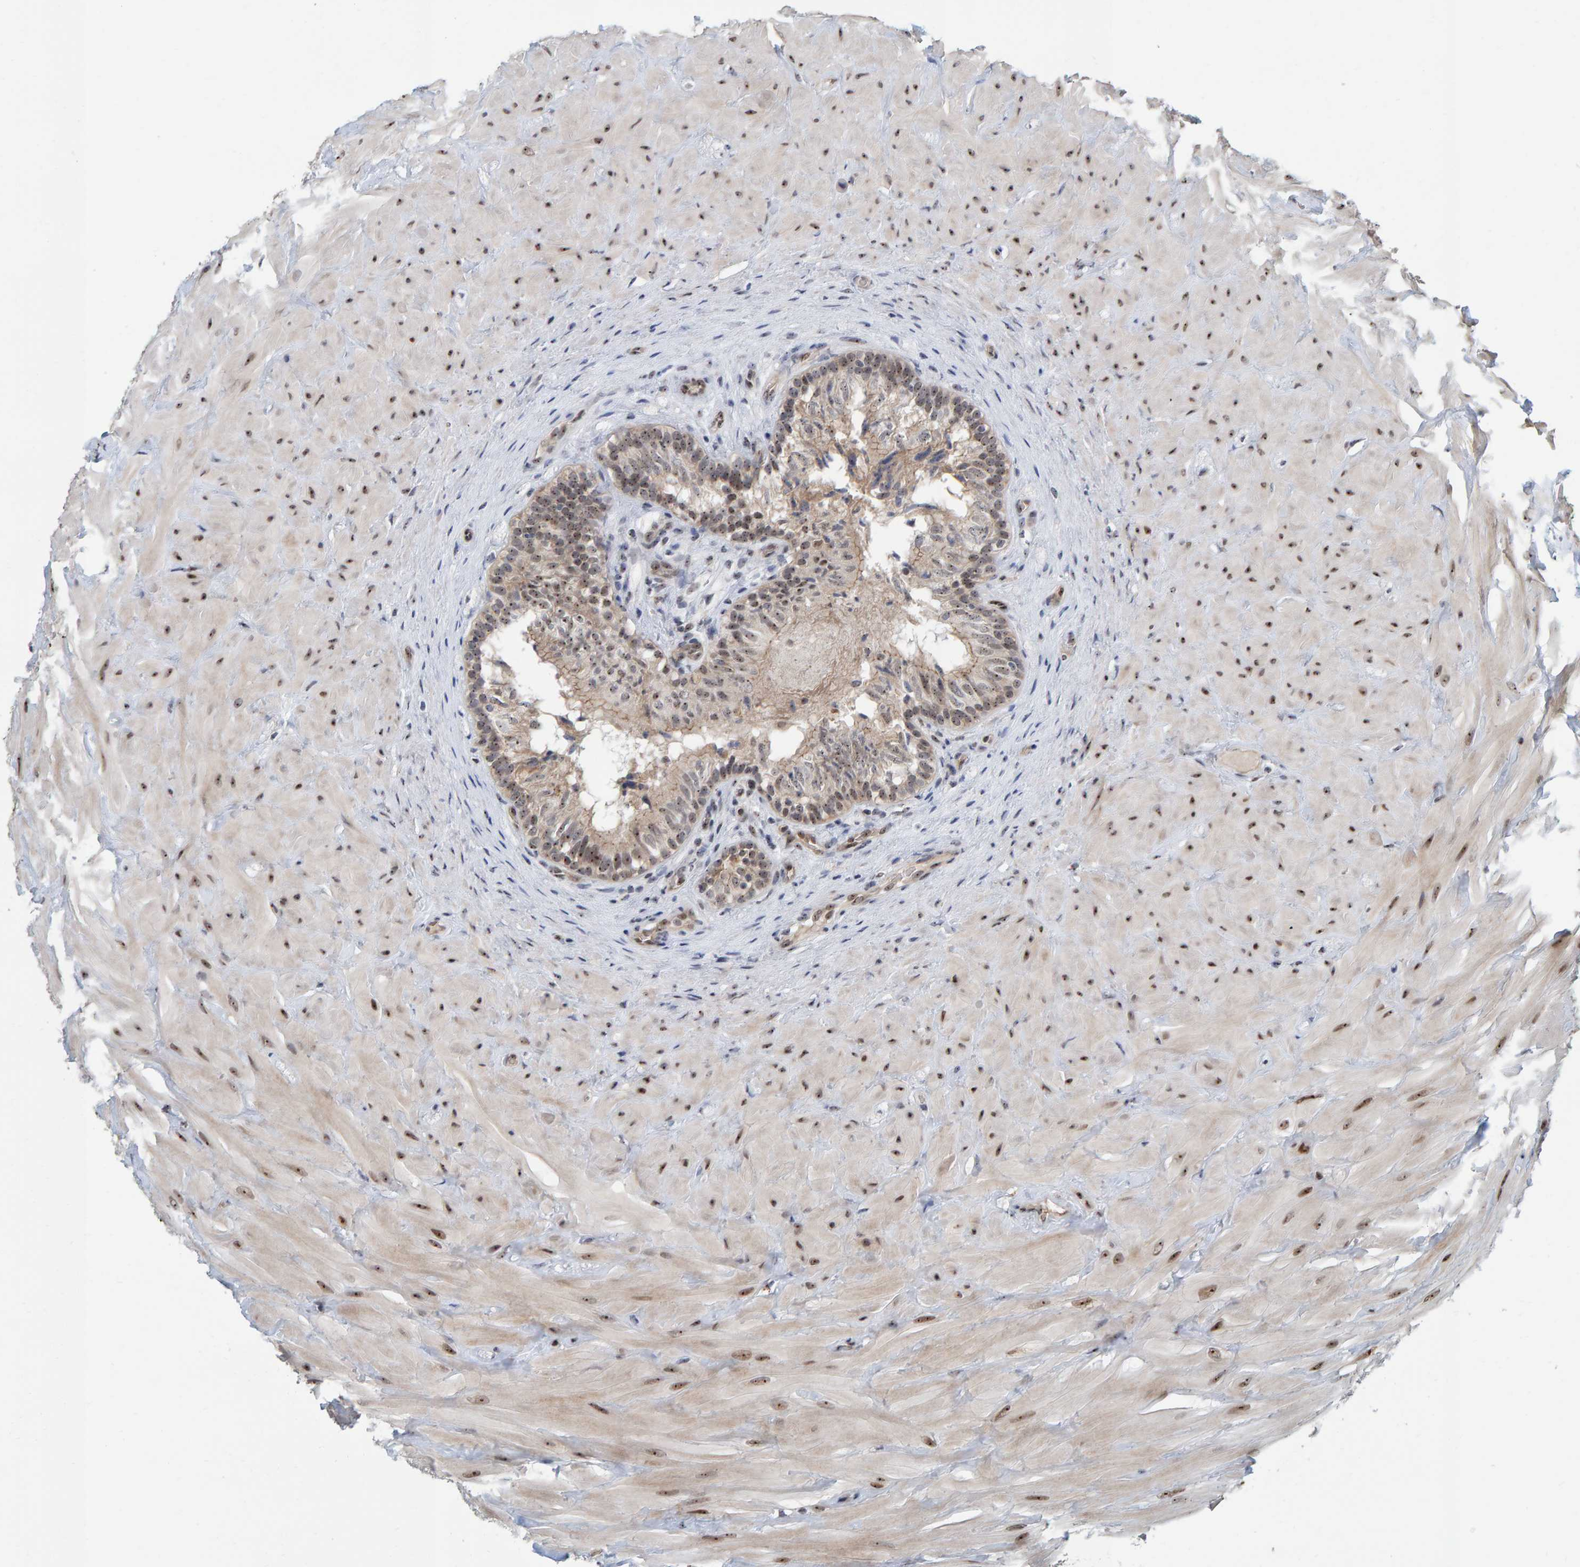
{"staining": {"intensity": "moderate", "quantity": ">75%", "location": "cytoplasmic/membranous,nuclear"}, "tissue": "epididymis", "cell_type": "Glandular cells", "image_type": "normal", "snomed": [{"axis": "morphology", "description": "Normal tissue, NOS"}, {"axis": "topography", "description": "Soft tissue"}, {"axis": "topography", "description": "Epididymis"}], "caption": "Immunohistochemical staining of unremarkable human epididymis demonstrates >75% levels of moderate cytoplasmic/membranous,nuclear protein expression in about >75% of glandular cells.", "gene": "POLR1E", "patient": {"sex": "male", "age": 26}}